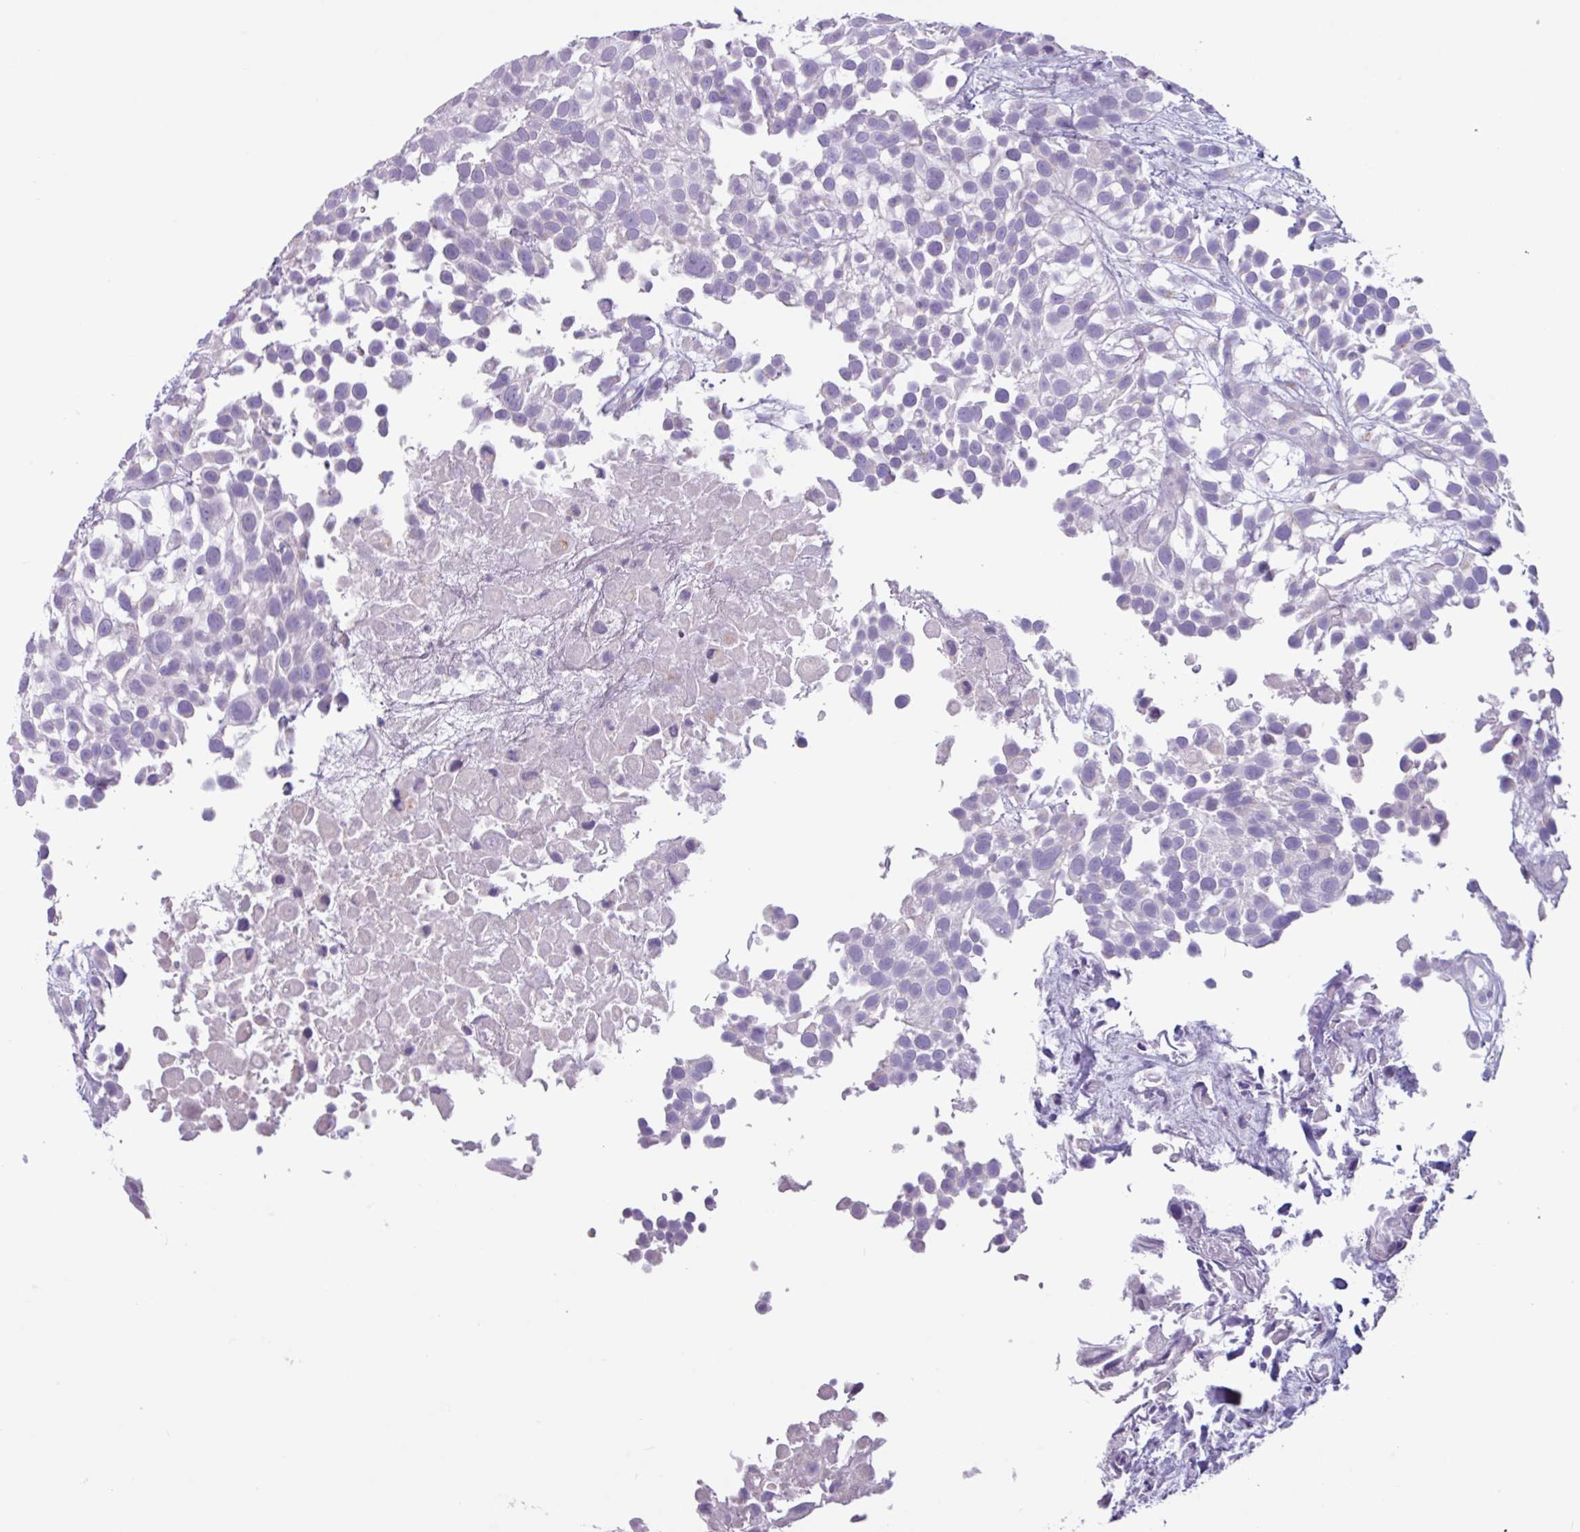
{"staining": {"intensity": "negative", "quantity": "none", "location": "none"}, "tissue": "urothelial cancer", "cell_type": "Tumor cells", "image_type": "cancer", "snomed": [{"axis": "morphology", "description": "Urothelial carcinoma, High grade"}, {"axis": "topography", "description": "Urinary bladder"}], "caption": "Tumor cells are negative for protein expression in human urothelial cancer.", "gene": "ADGRE1", "patient": {"sex": "male", "age": 56}}